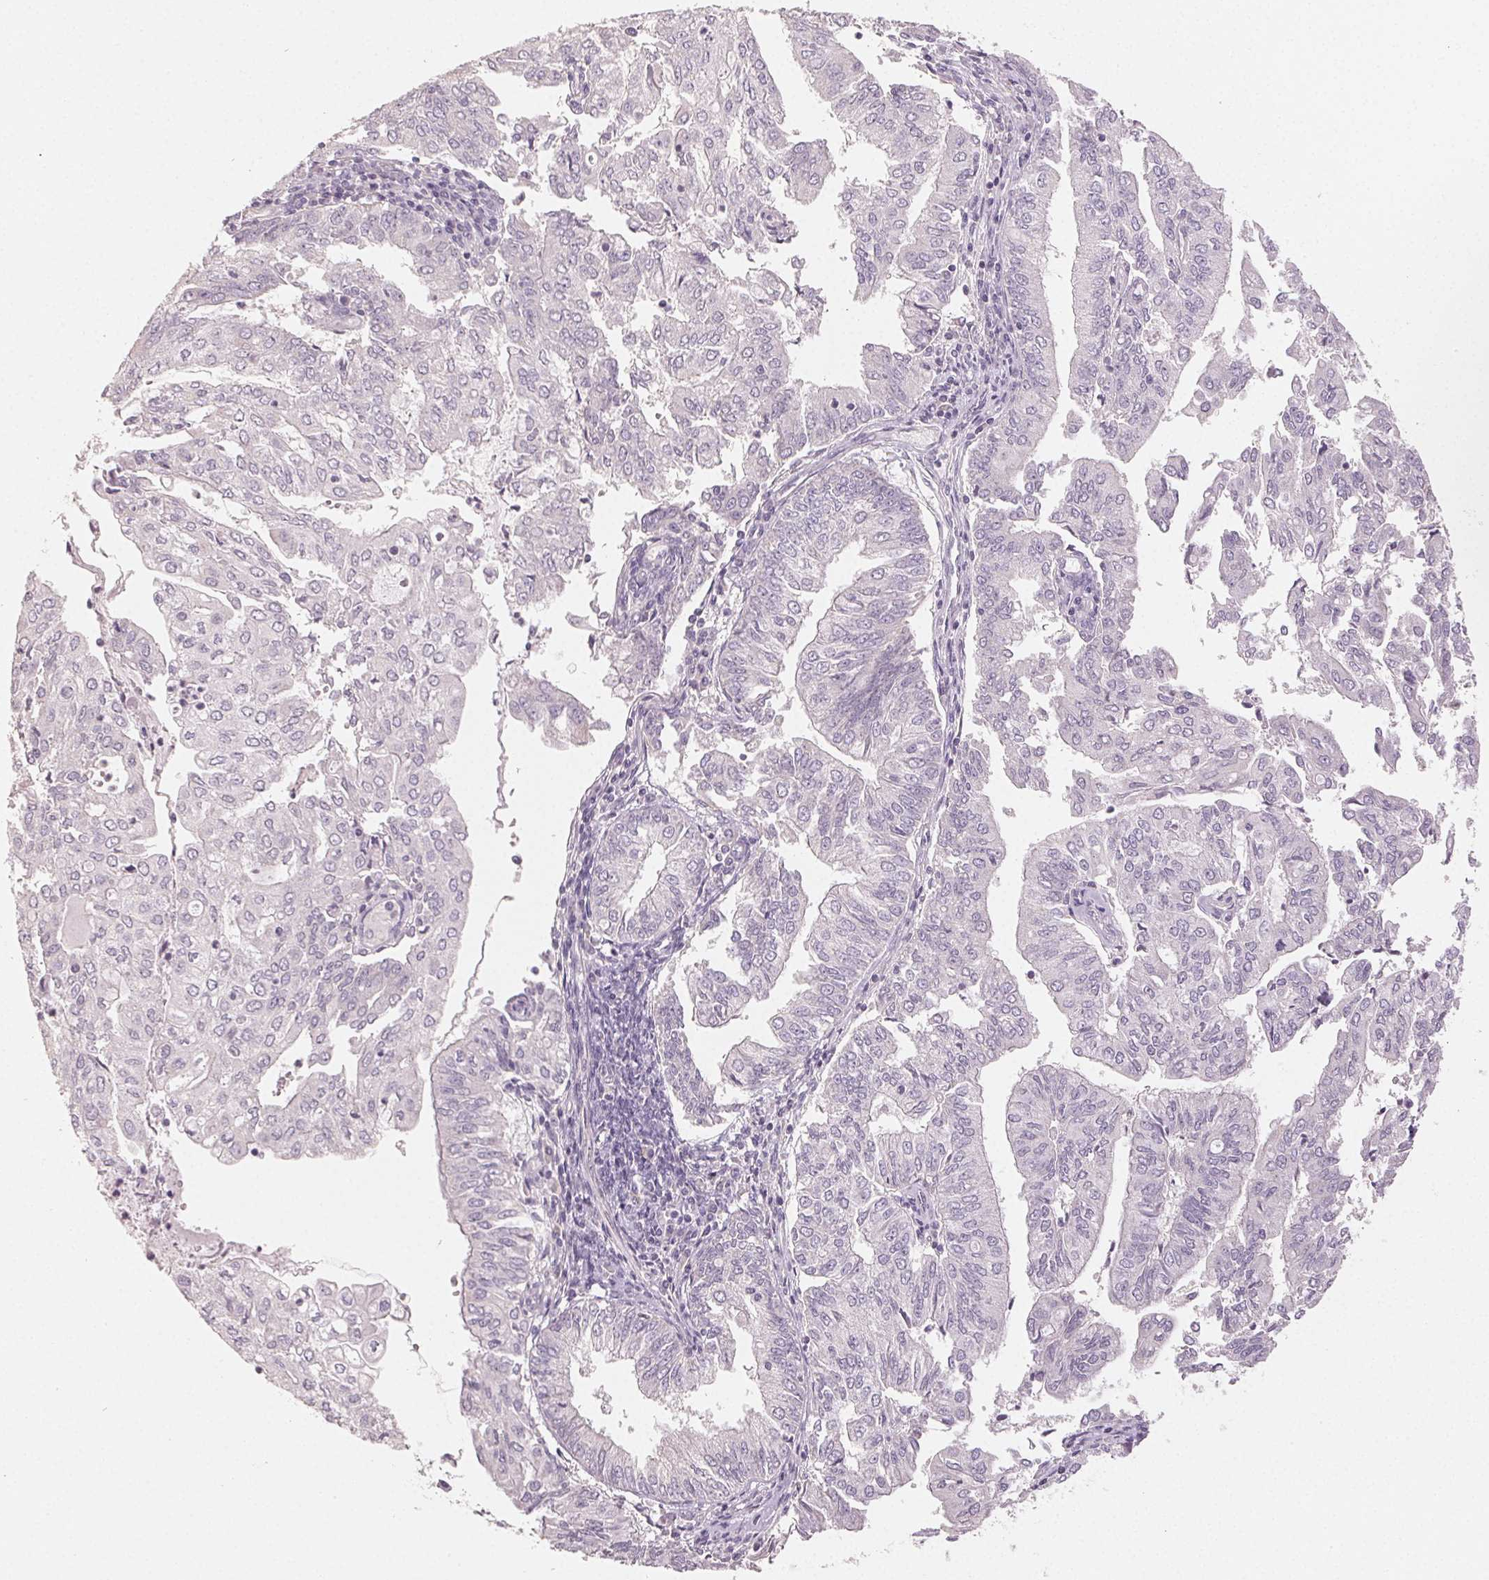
{"staining": {"intensity": "negative", "quantity": "none", "location": "none"}, "tissue": "endometrial cancer", "cell_type": "Tumor cells", "image_type": "cancer", "snomed": [{"axis": "morphology", "description": "Adenocarcinoma, NOS"}, {"axis": "topography", "description": "Endometrium"}], "caption": "Tumor cells are negative for brown protein staining in endometrial adenocarcinoma. (Stains: DAB (3,3'-diaminobenzidine) immunohistochemistry with hematoxylin counter stain, Microscopy: brightfield microscopy at high magnification).", "gene": "LVRN", "patient": {"sex": "female", "age": 61}}